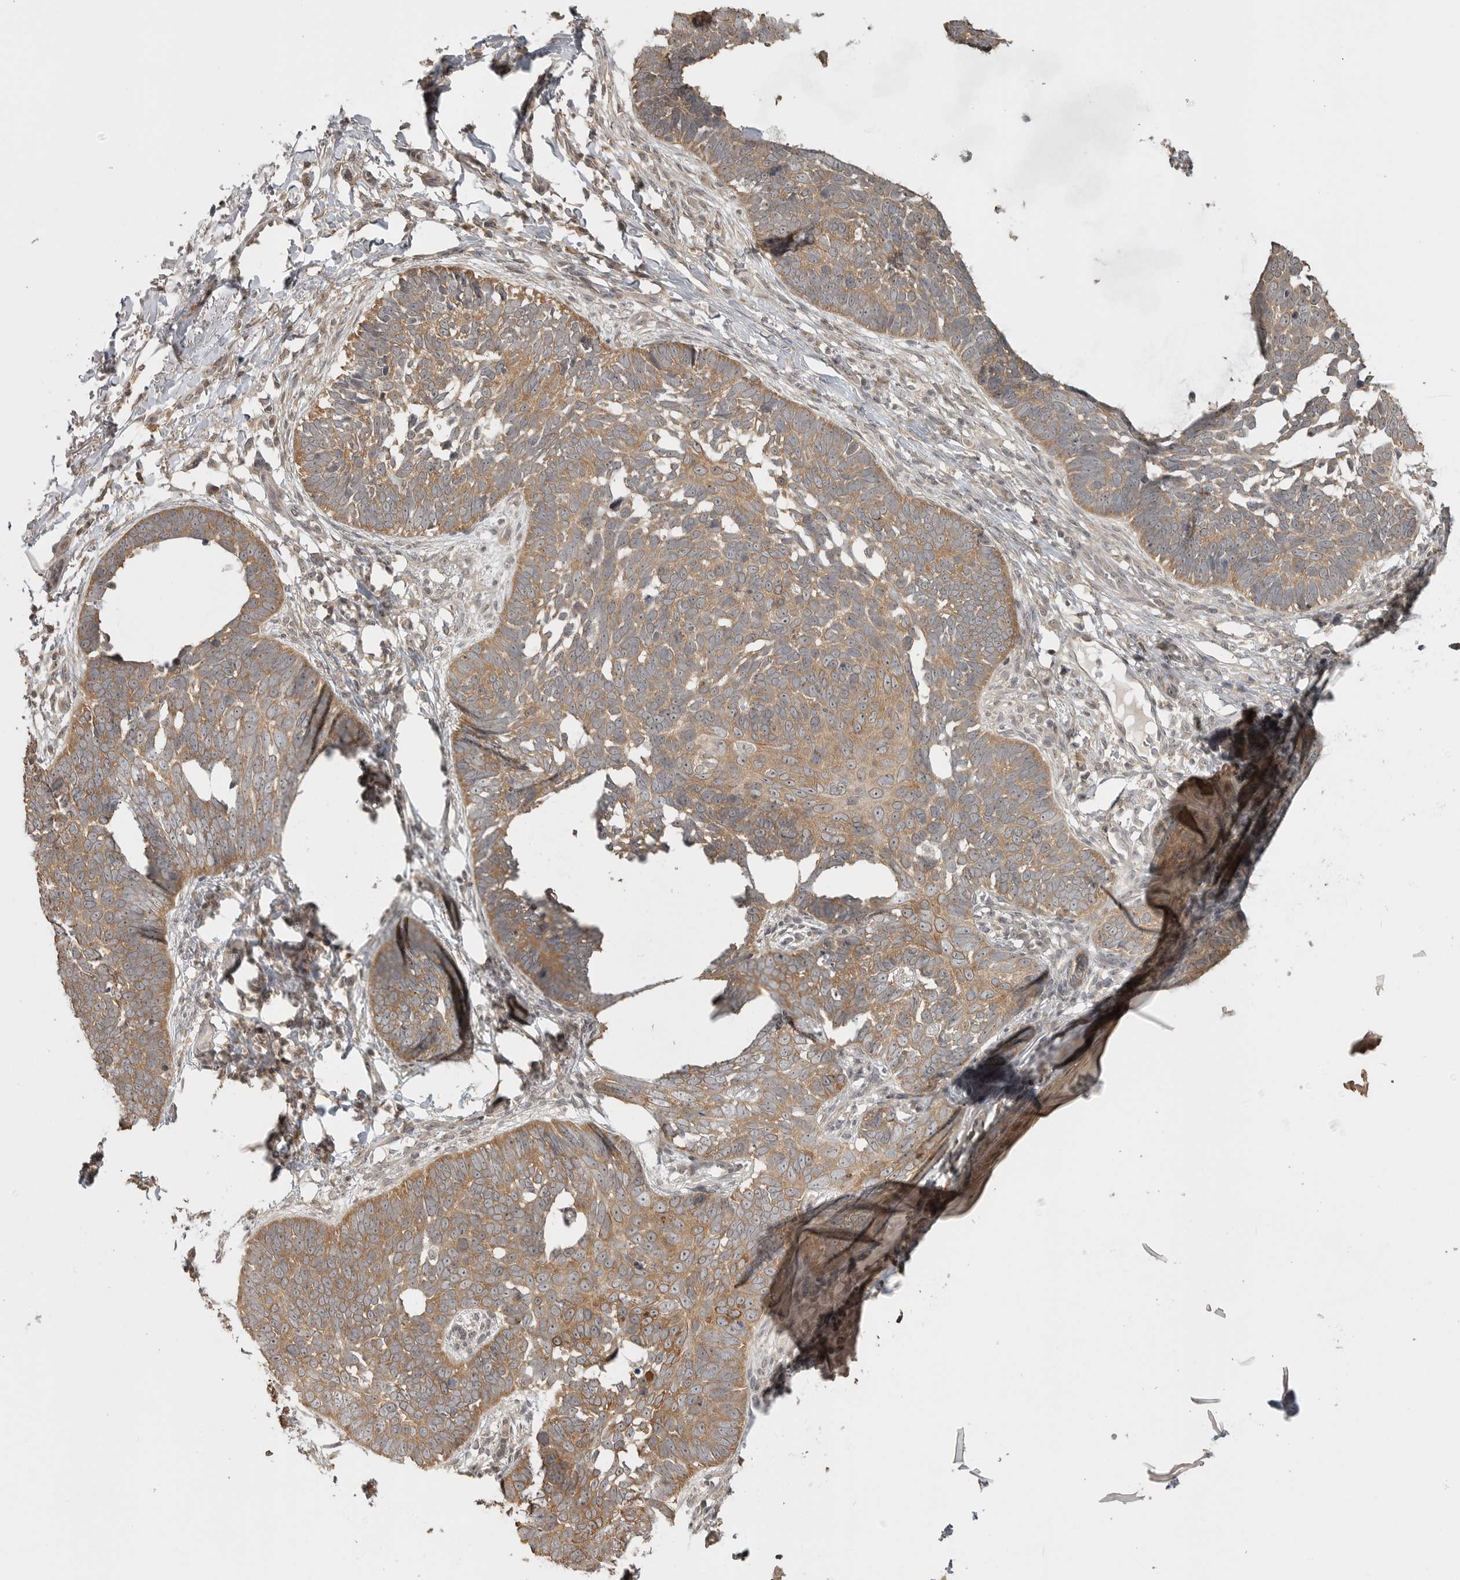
{"staining": {"intensity": "moderate", "quantity": ">75%", "location": "cytoplasmic/membranous"}, "tissue": "skin cancer", "cell_type": "Tumor cells", "image_type": "cancer", "snomed": [{"axis": "morphology", "description": "Normal tissue, NOS"}, {"axis": "morphology", "description": "Basal cell carcinoma"}, {"axis": "topography", "description": "Skin"}], "caption": "This histopathology image reveals basal cell carcinoma (skin) stained with immunohistochemistry (IHC) to label a protein in brown. The cytoplasmic/membranous of tumor cells show moderate positivity for the protein. Nuclei are counter-stained blue.", "gene": "LLGL1", "patient": {"sex": "male", "age": 77}}